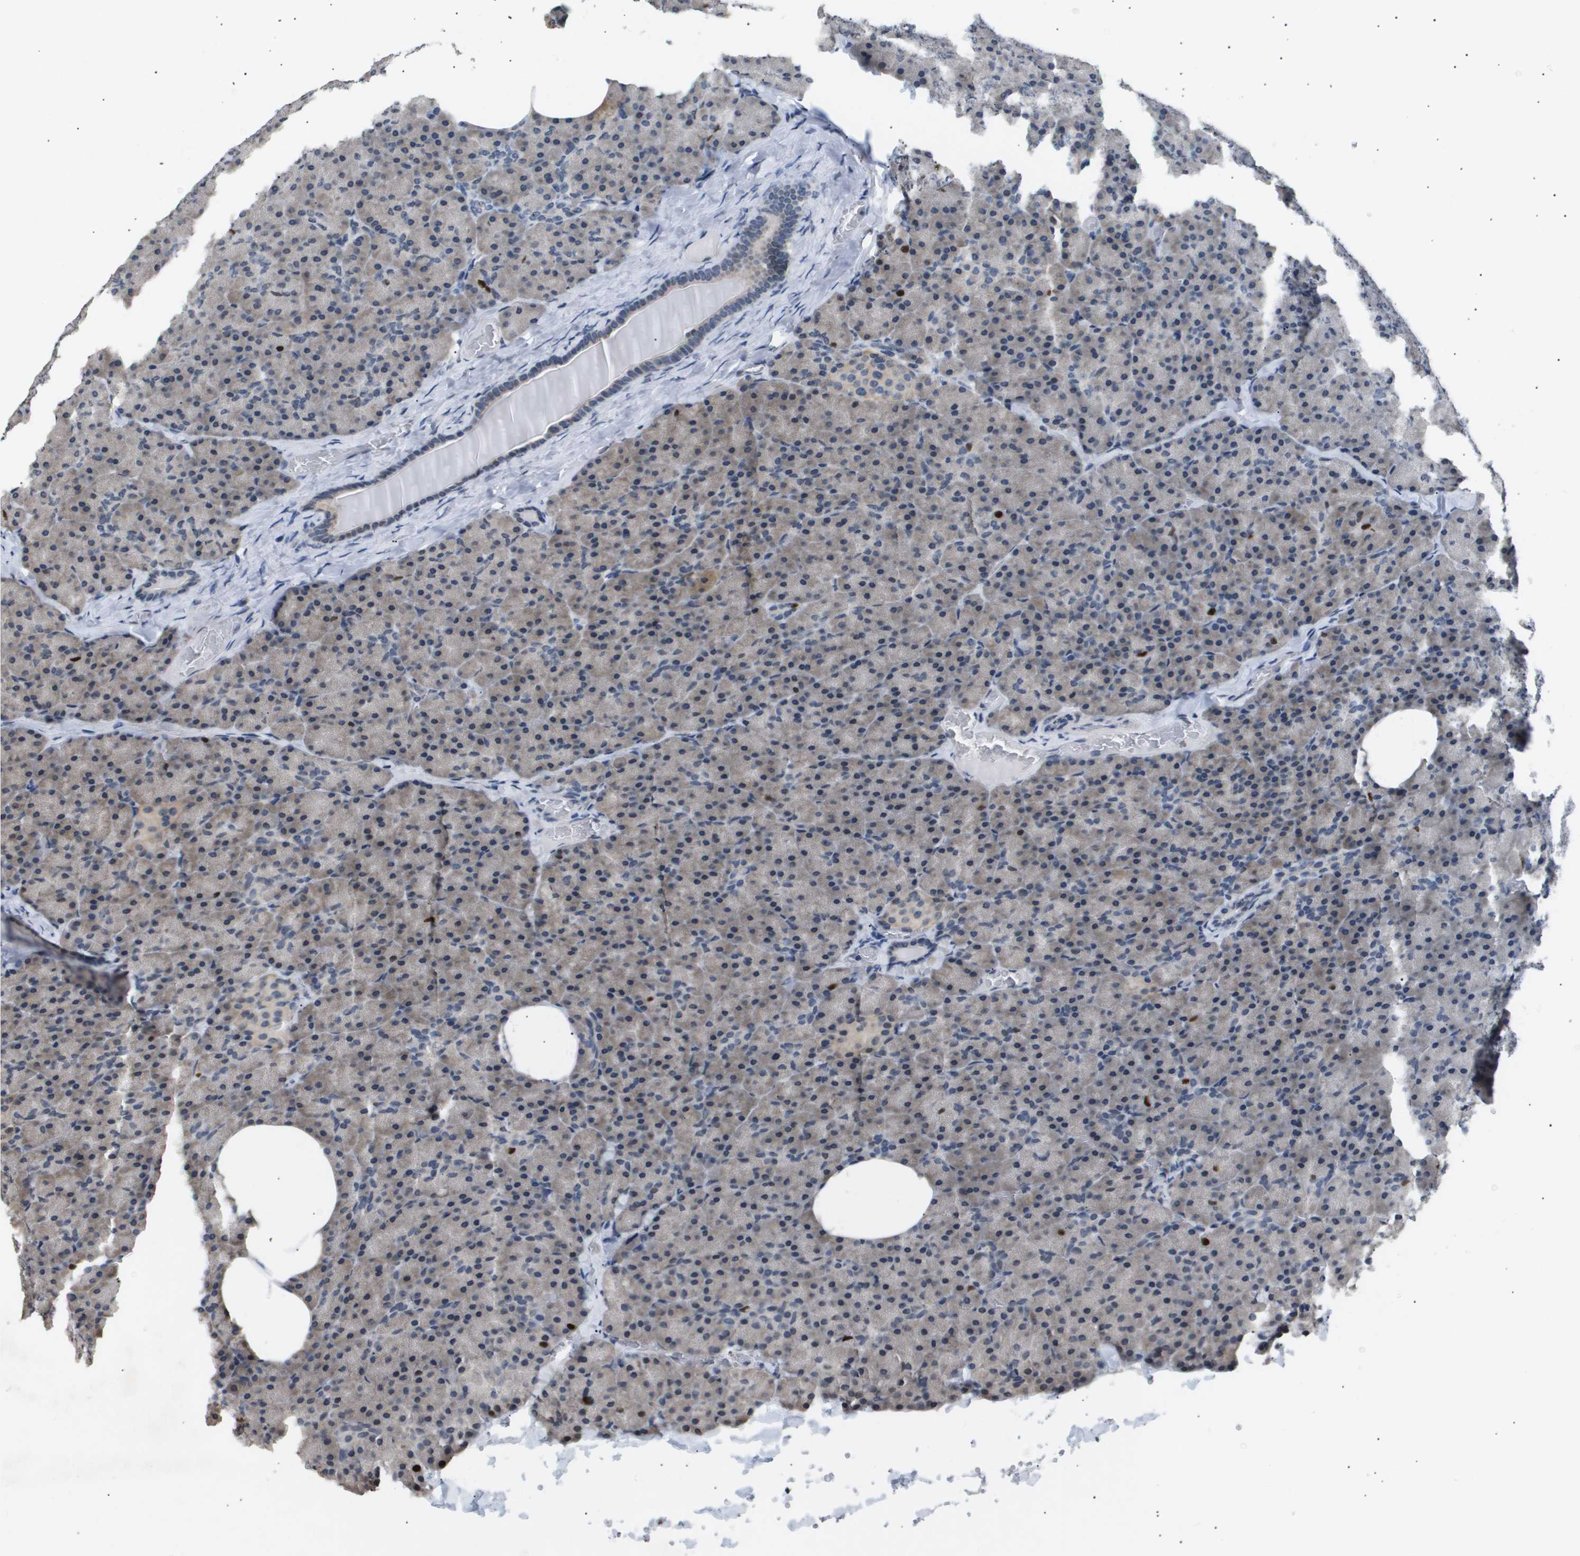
{"staining": {"intensity": "weak", "quantity": "25%-75%", "location": "cytoplasmic/membranous"}, "tissue": "pancreas", "cell_type": "Exocrine glandular cells", "image_type": "normal", "snomed": [{"axis": "morphology", "description": "Normal tissue, NOS"}, {"axis": "topography", "description": "Pancreas"}], "caption": "DAB immunohistochemical staining of normal pancreas displays weak cytoplasmic/membranous protein positivity in about 25%-75% of exocrine glandular cells. (Brightfield microscopy of DAB IHC at high magnification).", "gene": "ANAPC2", "patient": {"sex": "female", "age": 35}}